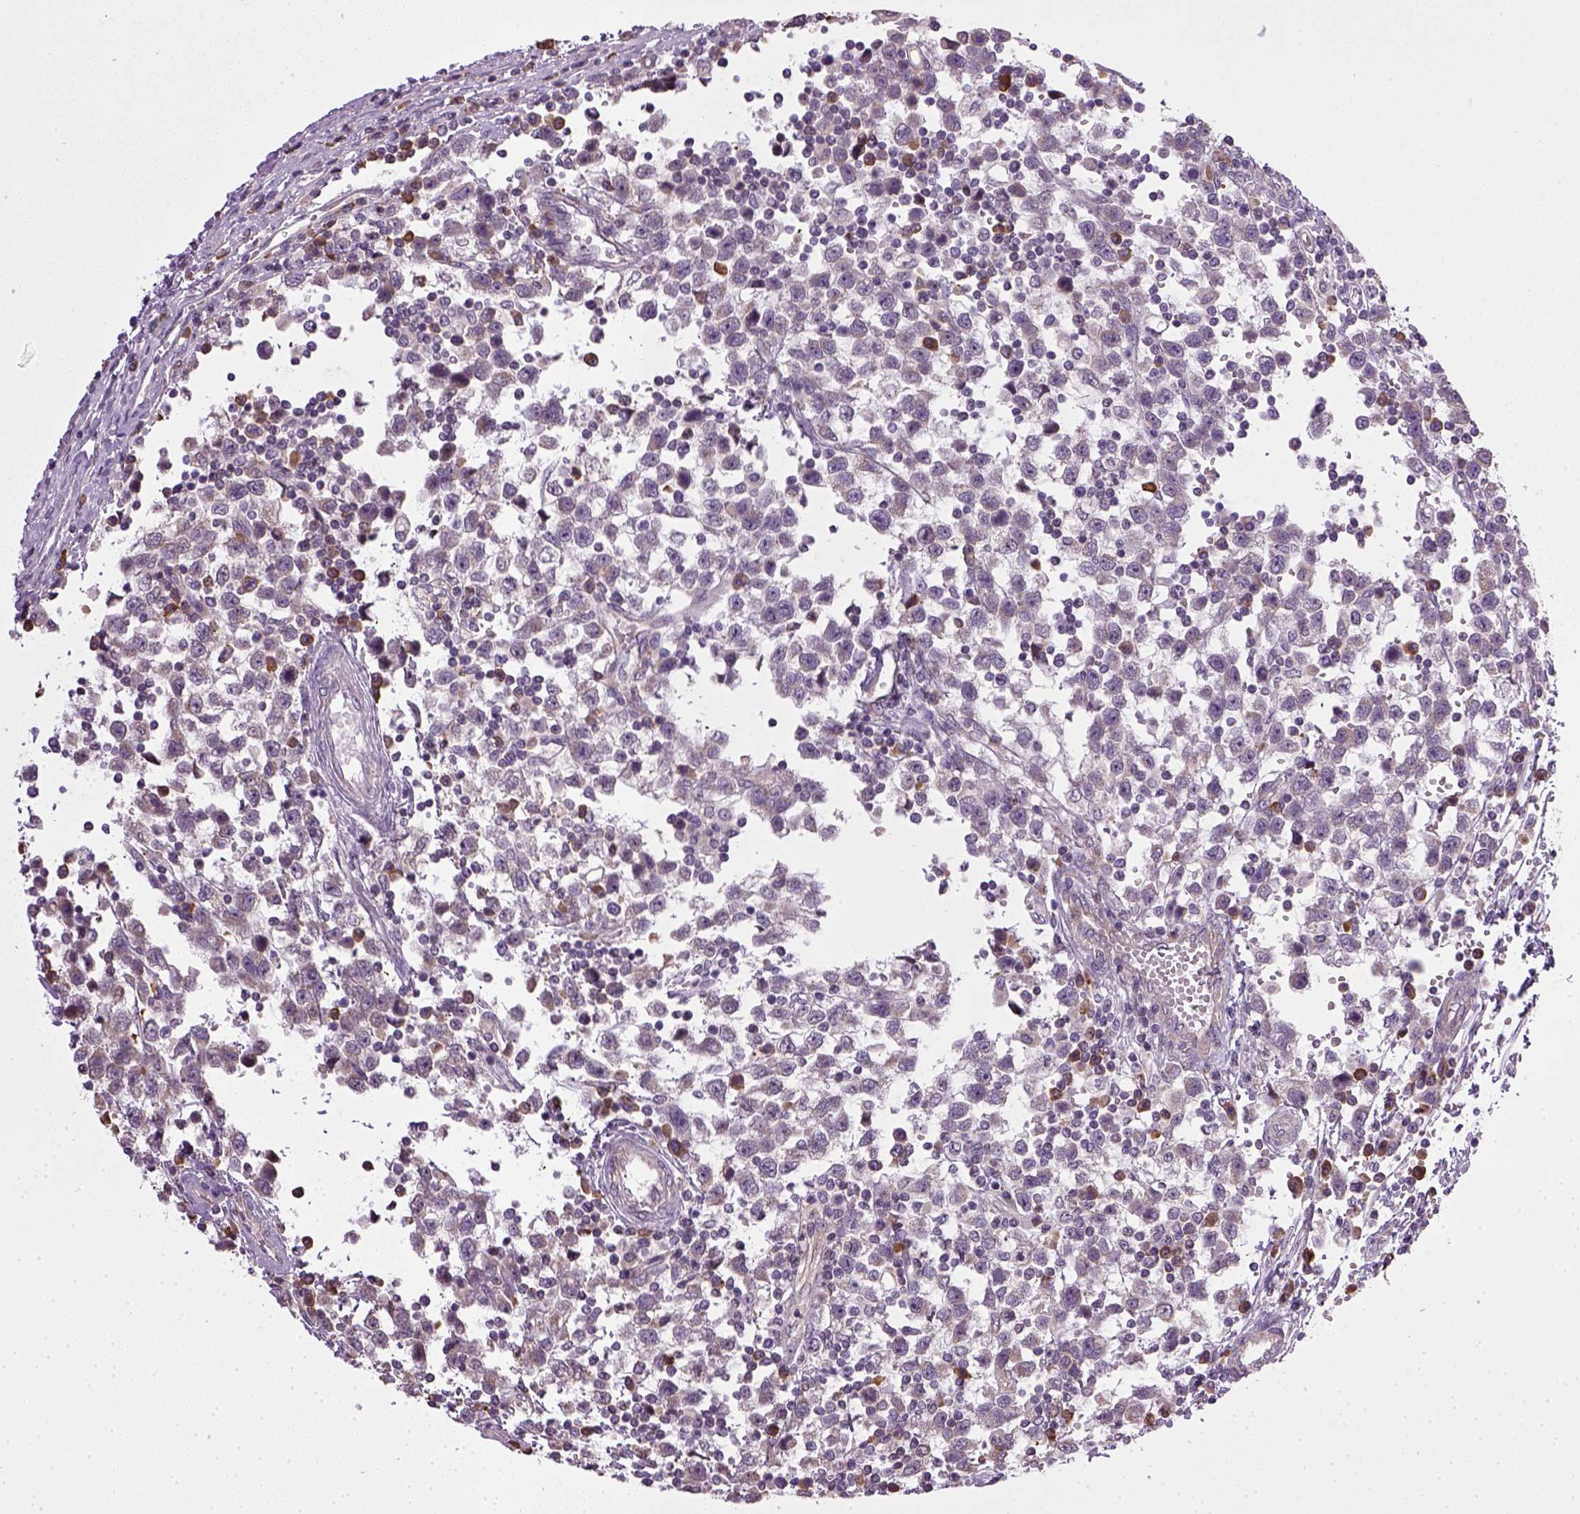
{"staining": {"intensity": "negative", "quantity": "none", "location": "none"}, "tissue": "testis cancer", "cell_type": "Tumor cells", "image_type": "cancer", "snomed": [{"axis": "morphology", "description": "Seminoma, NOS"}, {"axis": "topography", "description": "Testis"}], "caption": "Immunohistochemical staining of testis cancer (seminoma) shows no significant staining in tumor cells.", "gene": "TPRG1", "patient": {"sex": "male", "age": 34}}